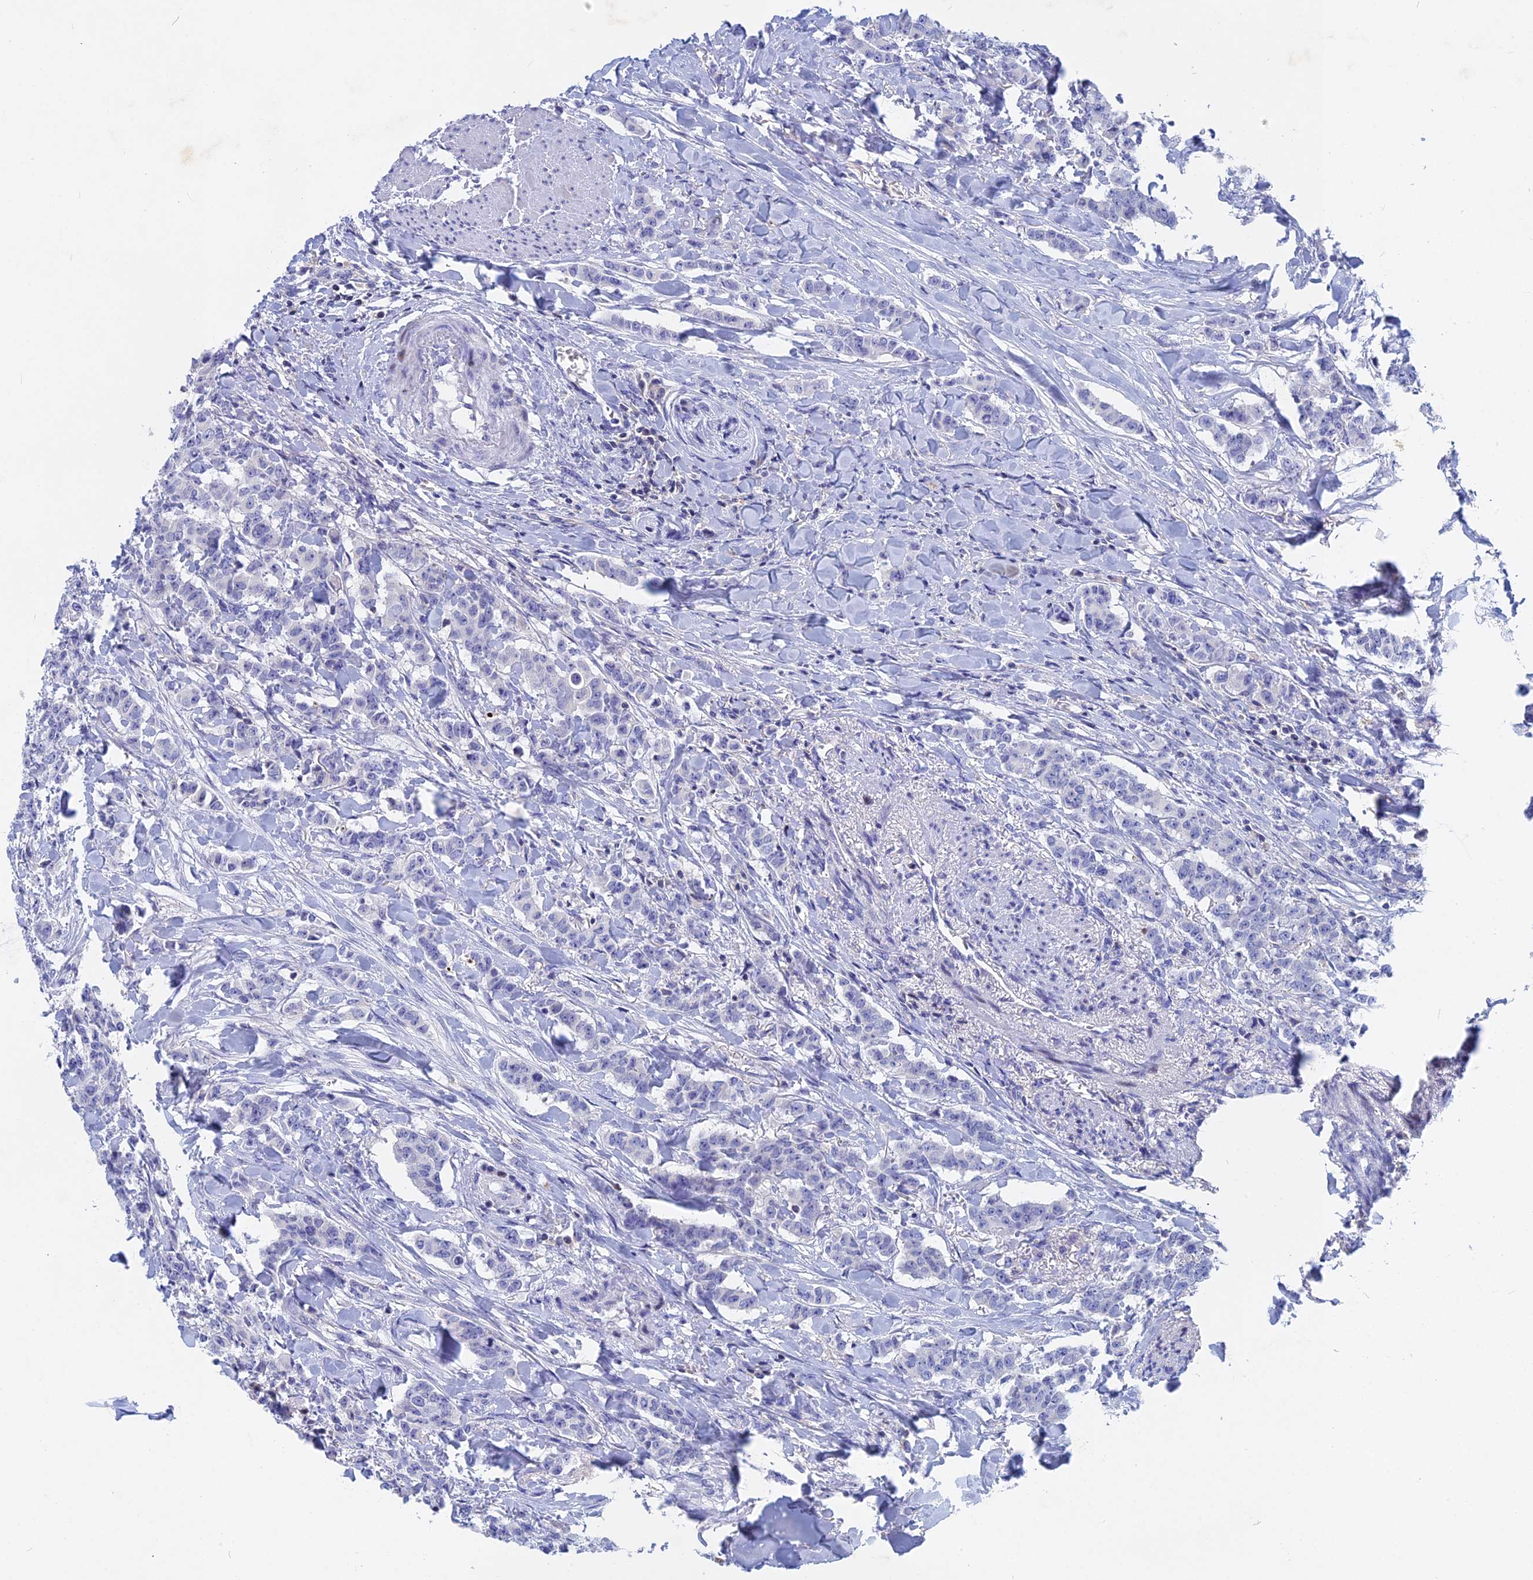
{"staining": {"intensity": "negative", "quantity": "none", "location": "none"}, "tissue": "breast cancer", "cell_type": "Tumor cells", "image_type": "cancer", "snomed": [{"axis": "morphology", "description": "Duct carcinoma"}, {"axis": "topography", "description": "Breast"}], "caption": "IHC of human breast cancer displays no positivity in tumor cells.", "gene": "ACP7", "patient": {"sex": "female", "age": 40}}